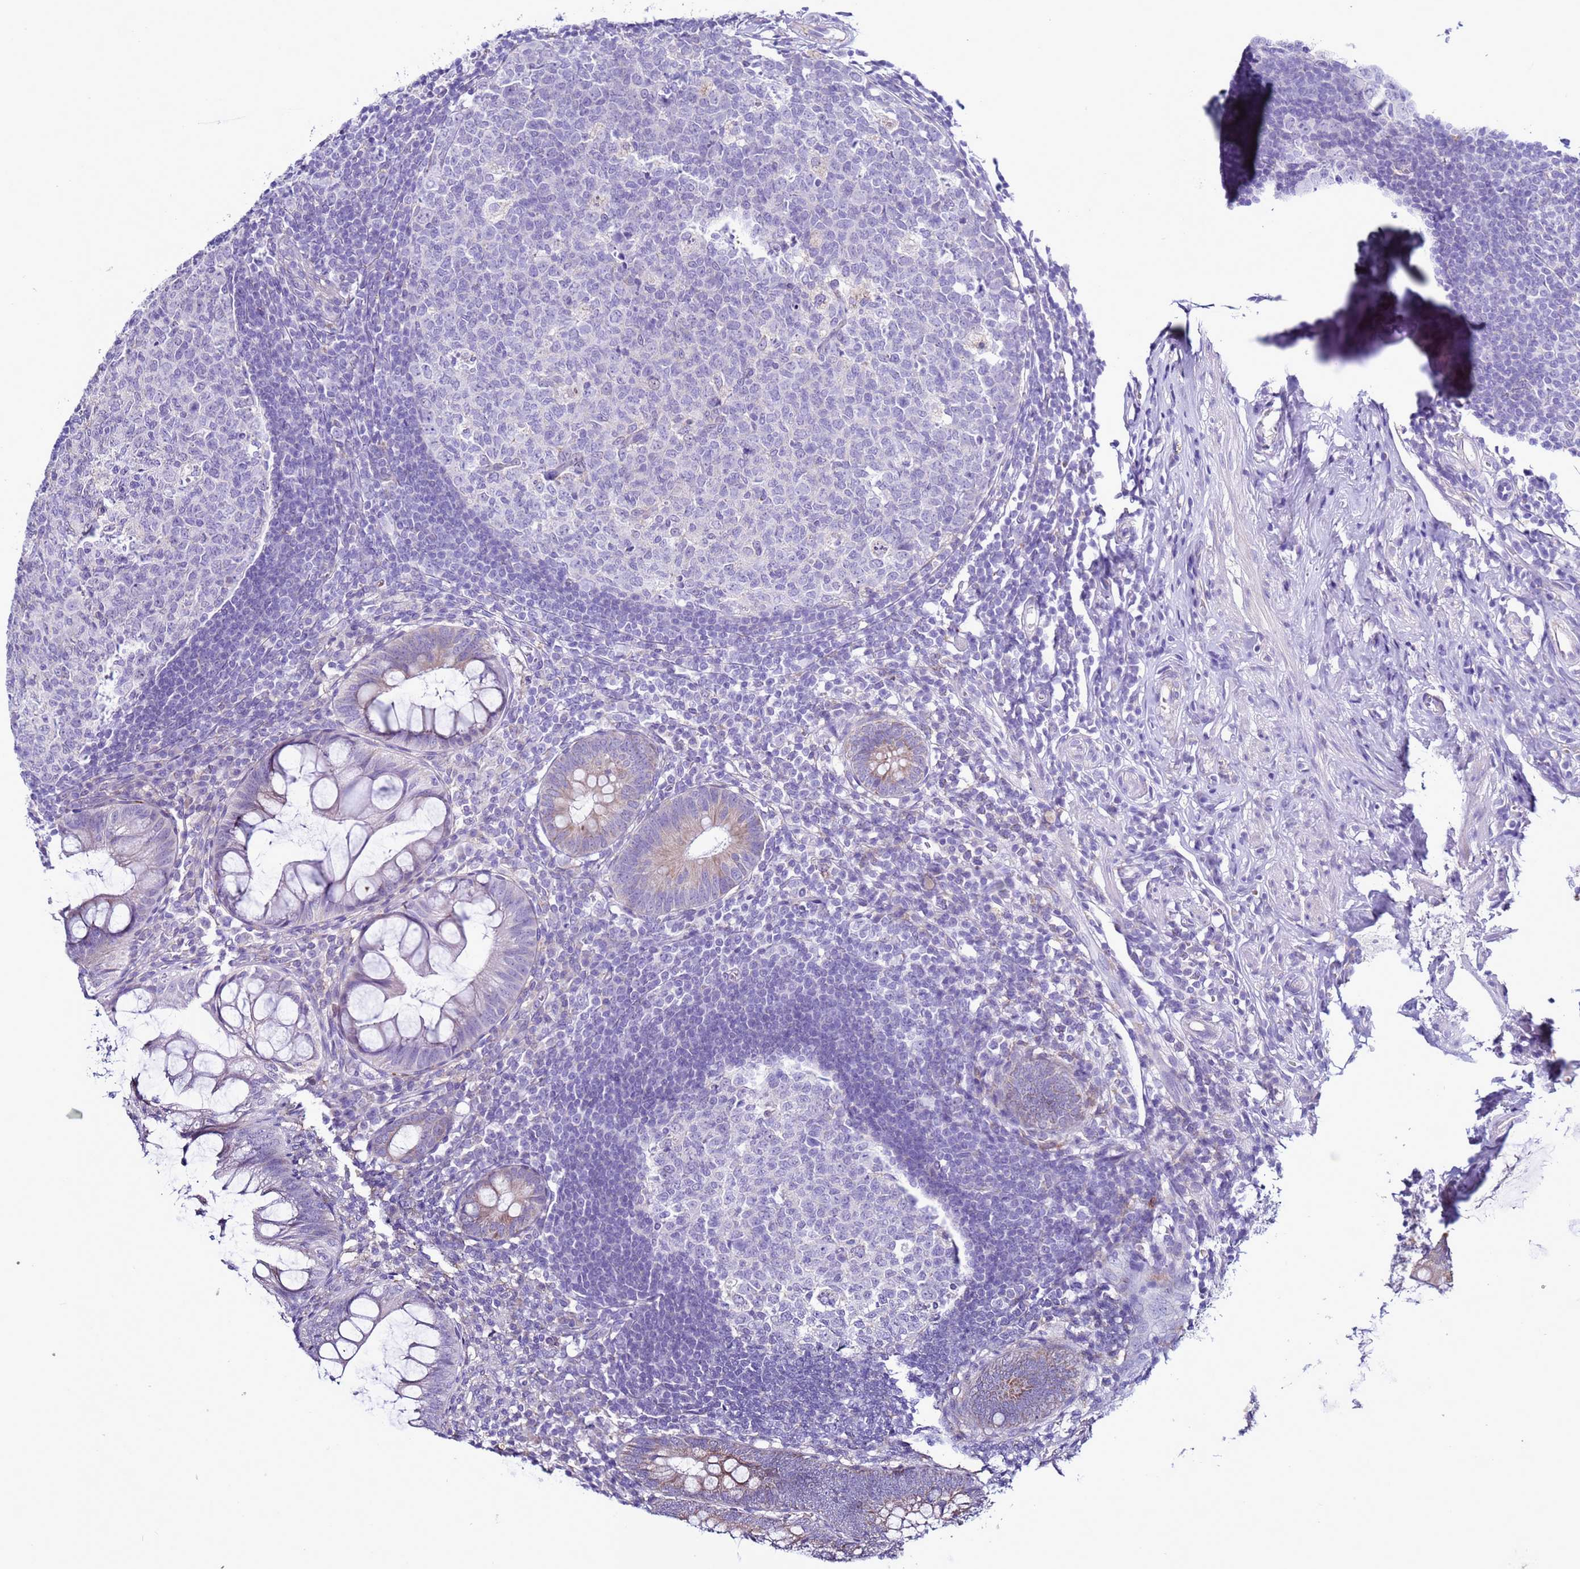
{"staining": {"intensity": "weak", "quantity": "<25%", "location": "cytoplasmic/membranous"}, "tissue": "appendix", "cell_type": "Glandular cells", "image_type": "normal", "snomed": [{"axis": "morphology", "description": "Normal tissue, NOS"}, {"axis": "topography", "description": "Appendix"}], "caption": "Immunohistochemistry (IHC) of benign appendix shows no staining in glandular cells.", "gene": "ABHD17B", "patient": {"sex": "male", "age": 56}}